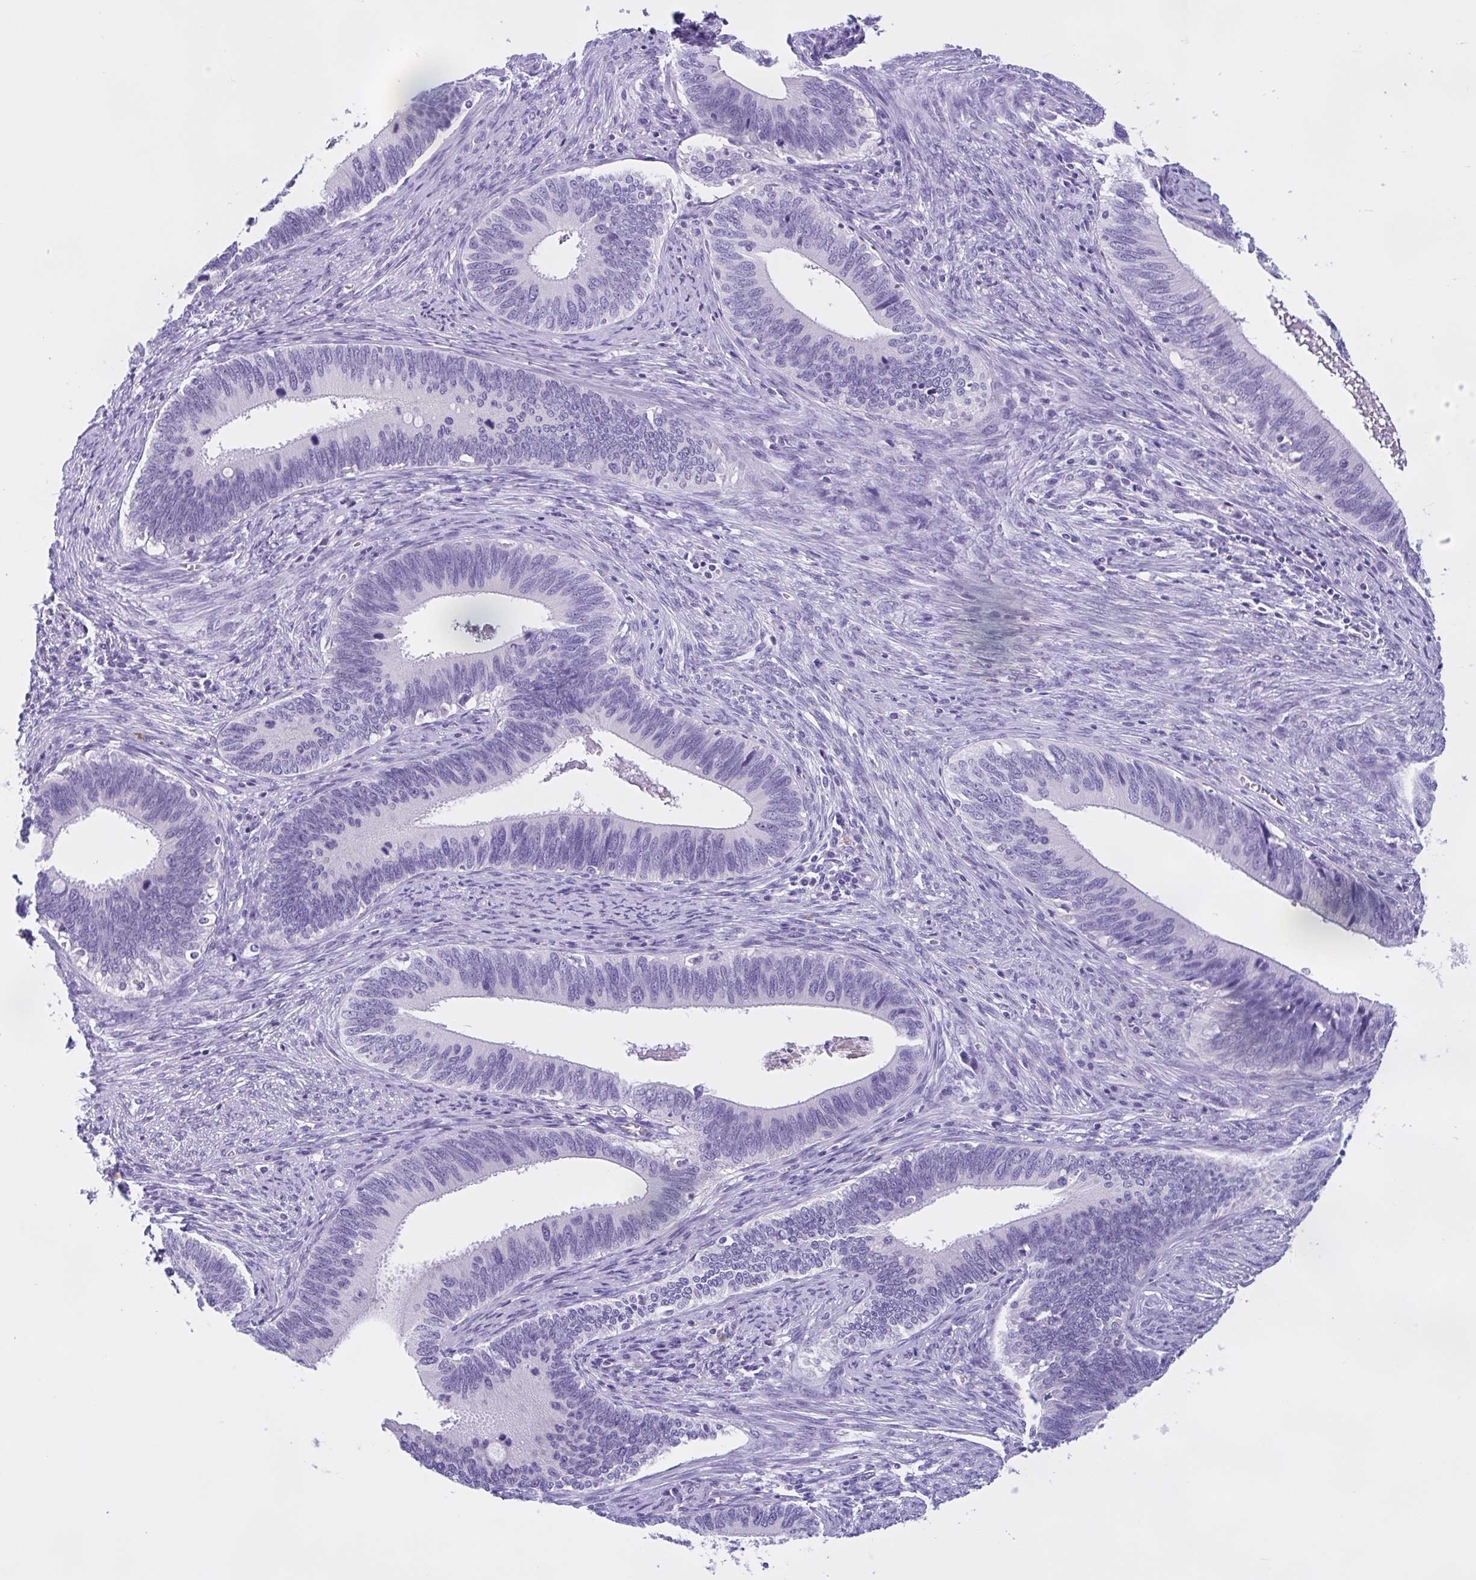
{"staining": {"intensity": "negative", "quantity": "none", "location": "none"}, "tissue": "cervical cancer", "cell_type": "Tumor cells", "image_type": "cancer", "snomed": [{"axis": "morphology", "description": "Adenocarcinoma, NOS"}, {"axis": "topography", "description": "Cervix"}], "caption": "DAB immunohistochemical staining of cervical cancer (adenocarcinoma) reveals no significant expression in tumor cells.", "gene": "ZNF319", "patient": {"sex": "female", "age": 42}}